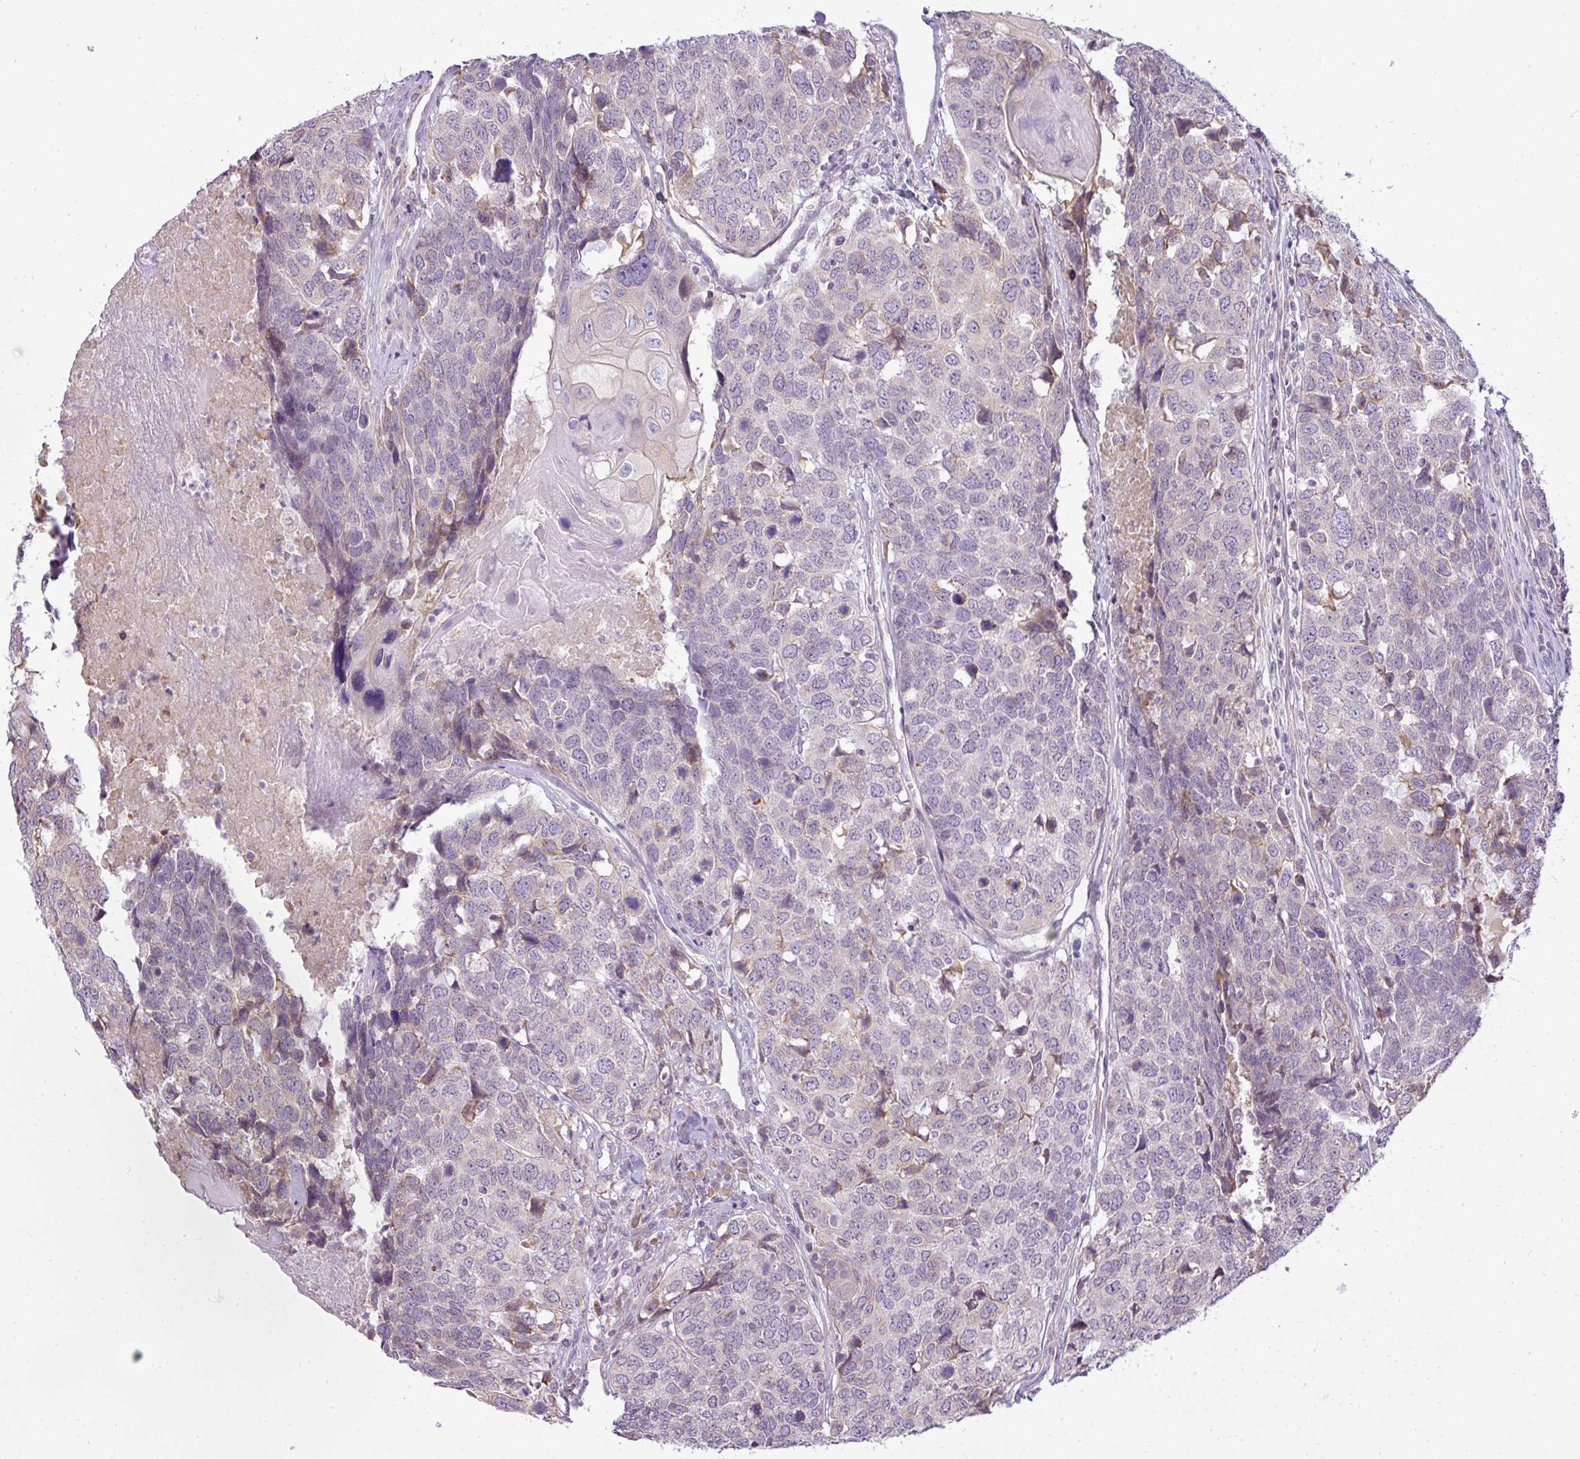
{"staining": {"intensity": "negative", "quantity": "none", "location": "none"}, "tissue": "head and neck cancer", "cell_type": "Tumor cells", "image_type": "cancer", "snomed": [{"axis": "morphology", "description": "Squamous cell carcinoma, NOS"}, {"axis": "topography", "description": "Head-Neck"}], "caption": "DAB immunohistochemical staining of head and neck squamous cell carcinoma demonstrates no significant staining in tumor cells.", "gene": "COX18", "patient": {"sex": "male", "age": 66}}